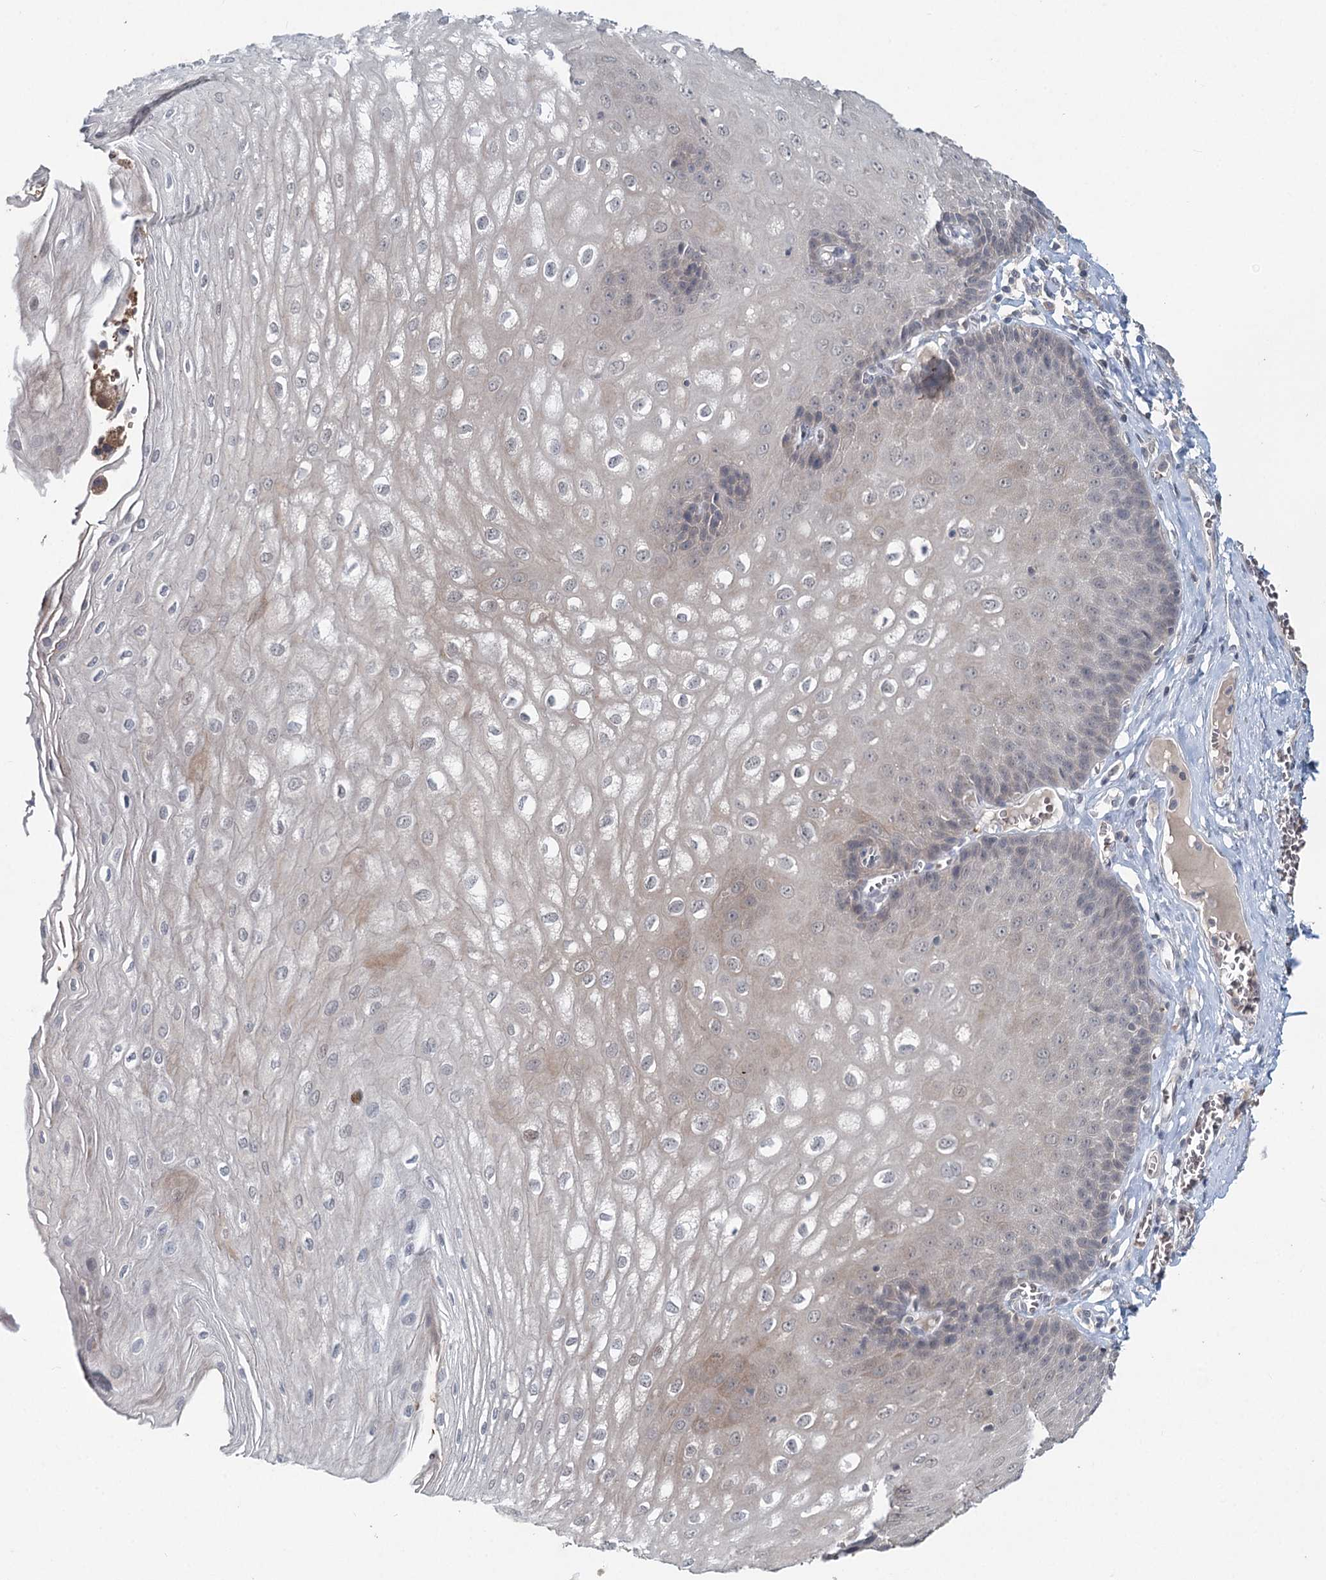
{"staining": {"intensity": "weak", "quantity": "<25%", "location": "cytoplasmic/membranous"}, "tissue": "esophagus", "cell_type": "Squamous epithelial cells", "image_type": "normal", "snomed": [{"axis": "morphology", "description": "Normal tissue, NOS"}, {"axis": "topography", "description": "Esophagus"}], "caption": "Micrograph shows no significant protein expression in squamous epithelial cells of unremarkable esophagus. (DAB (3,3'-diaminobenzidine) immunohistochemistry (IHC) with hematoxylin counter stain).", "gene": "FBXO7", "patient": {"sex": "male", "age": 60}}